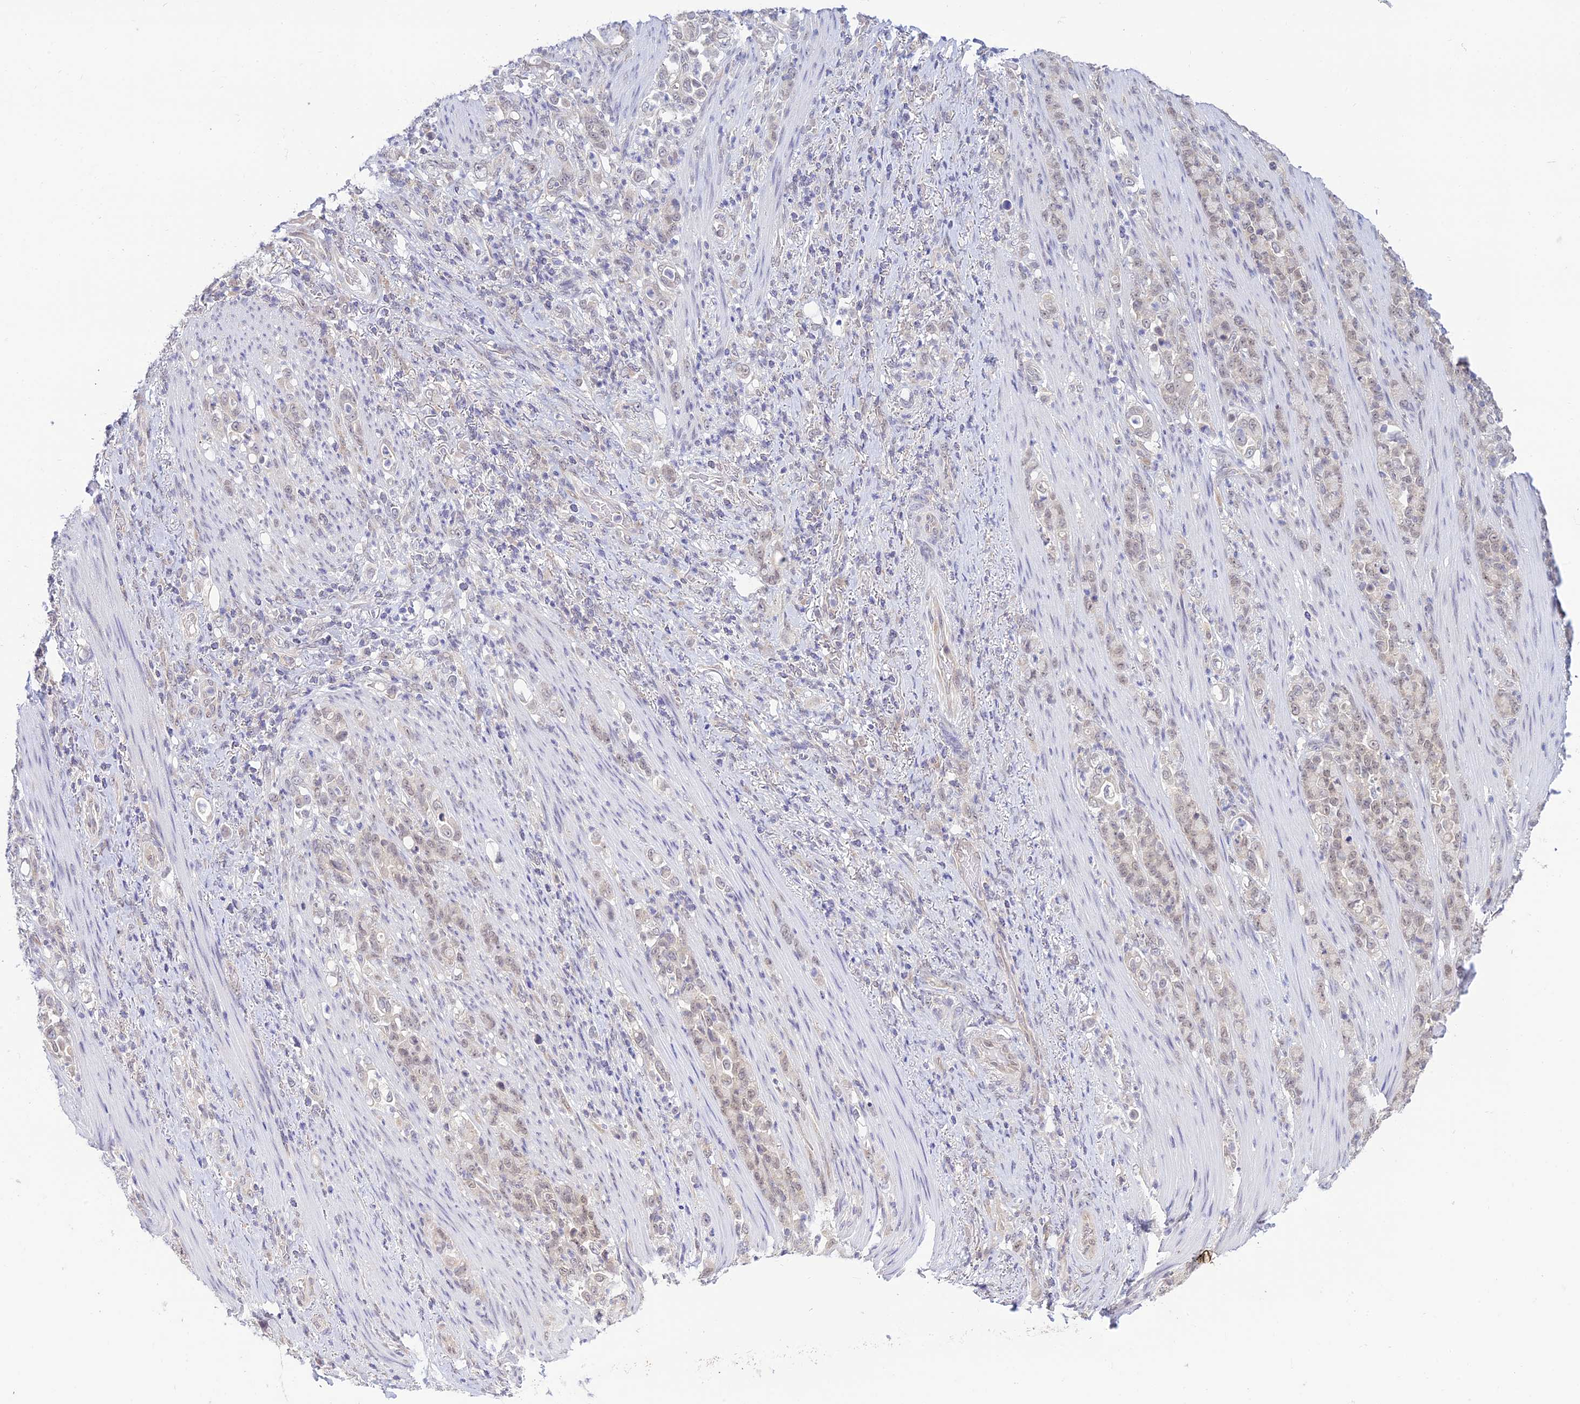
{"staining": {"intensity": "weak", "quantity": "<25%", "location": "nuclear"}, "tissue": "stomach cancer", "cell_type": "Tumor cells", "image_type": "cancer", "snomed": [{"axis": "morphology", "description": "Normal tissue, NOS"}, {"axis": "morphology", "description": "Adenocarcinoma, NOS"}, {"axis": "topography", "description": "Stomach"}], "caption": "DAB immunohistochemical staining of adenocarcinoma (stomach) displays no significant expression in tumor cells. (Stains: DAB (3,3'-diaminobenzidine) IHC with hematoxylin counter stain, Microscopy: brightfield microscopy at high magnification).", "gene": "SKIC8", "patient": {"sex": "female", "age": 79}}